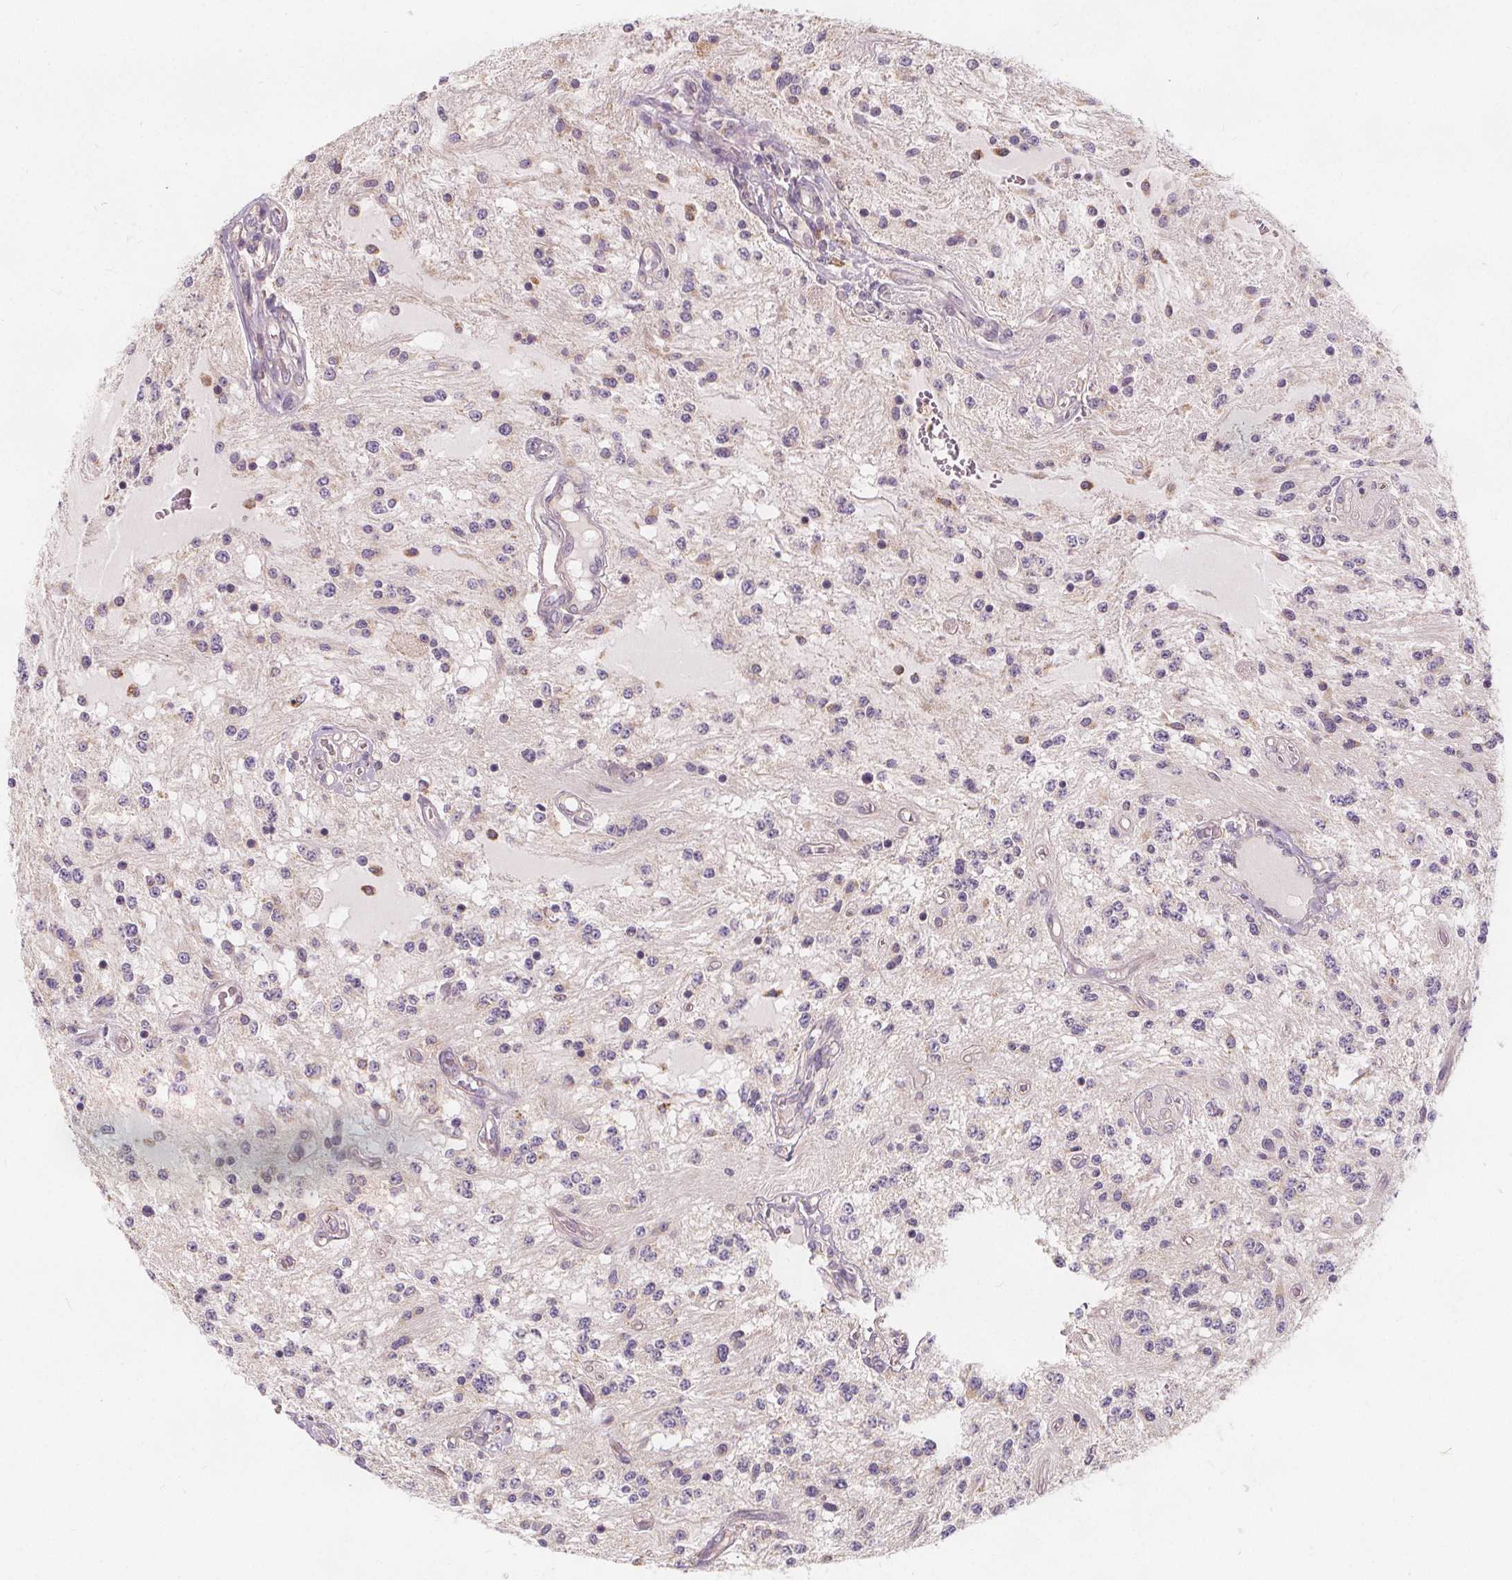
{"staining": {"intensity": "negative", "quantity": "none", "location": "none"}, "tissue": "glioma", "cell_type": "Tumor cells", "image_type": "cancer", "snomed": [{"axis": "morphology", "description": "Glioma, malignant, Low grade"}, {"axis": "topography", "description": "Cerebellum"}], "caption": "Tumor cells are negative for protein expression in human glioma.", "gene": "DRC3", "patient": {"sex": "female", "age": 14}}